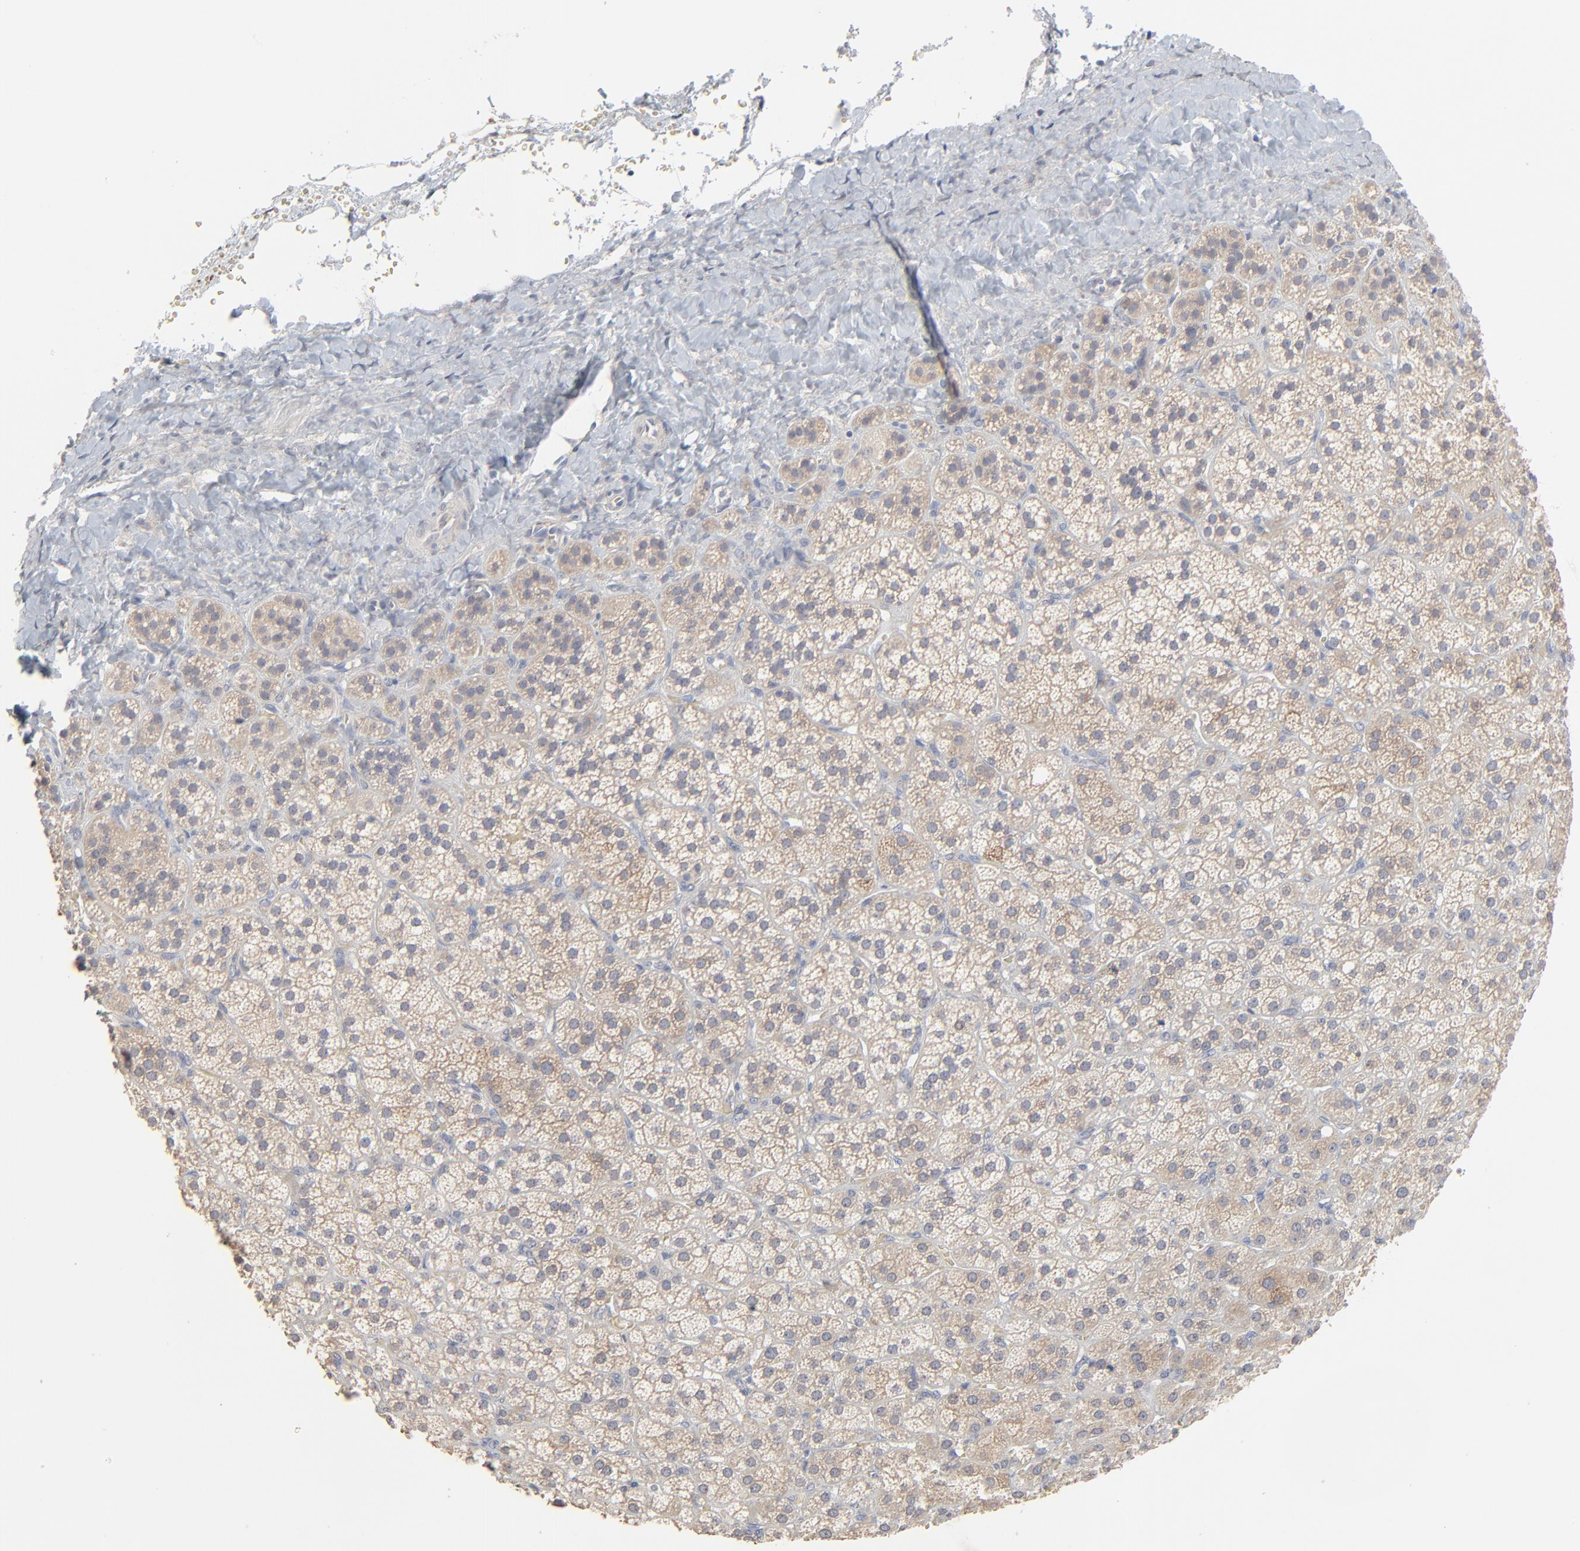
{"staining": {"intensity": "weak", "quantity": ">75%", "location": "cytoplasmic/membranous"}, "tissue": "adrenal gland", "cell_type": "Glandular cells", "image_type": "normal", "snomed": [{"axis": "morphology", "description": "Normal tissue, NOS"}, {"axis": "topography", "description": "Adrenal gland"}], "caption": "Adrenal gland stained with IHC shows weak cytoplasmic/membranous staining in about >75% of glandular cells.", "gene": "FANCB", "patient": {"sex": "female", "age": 71}}